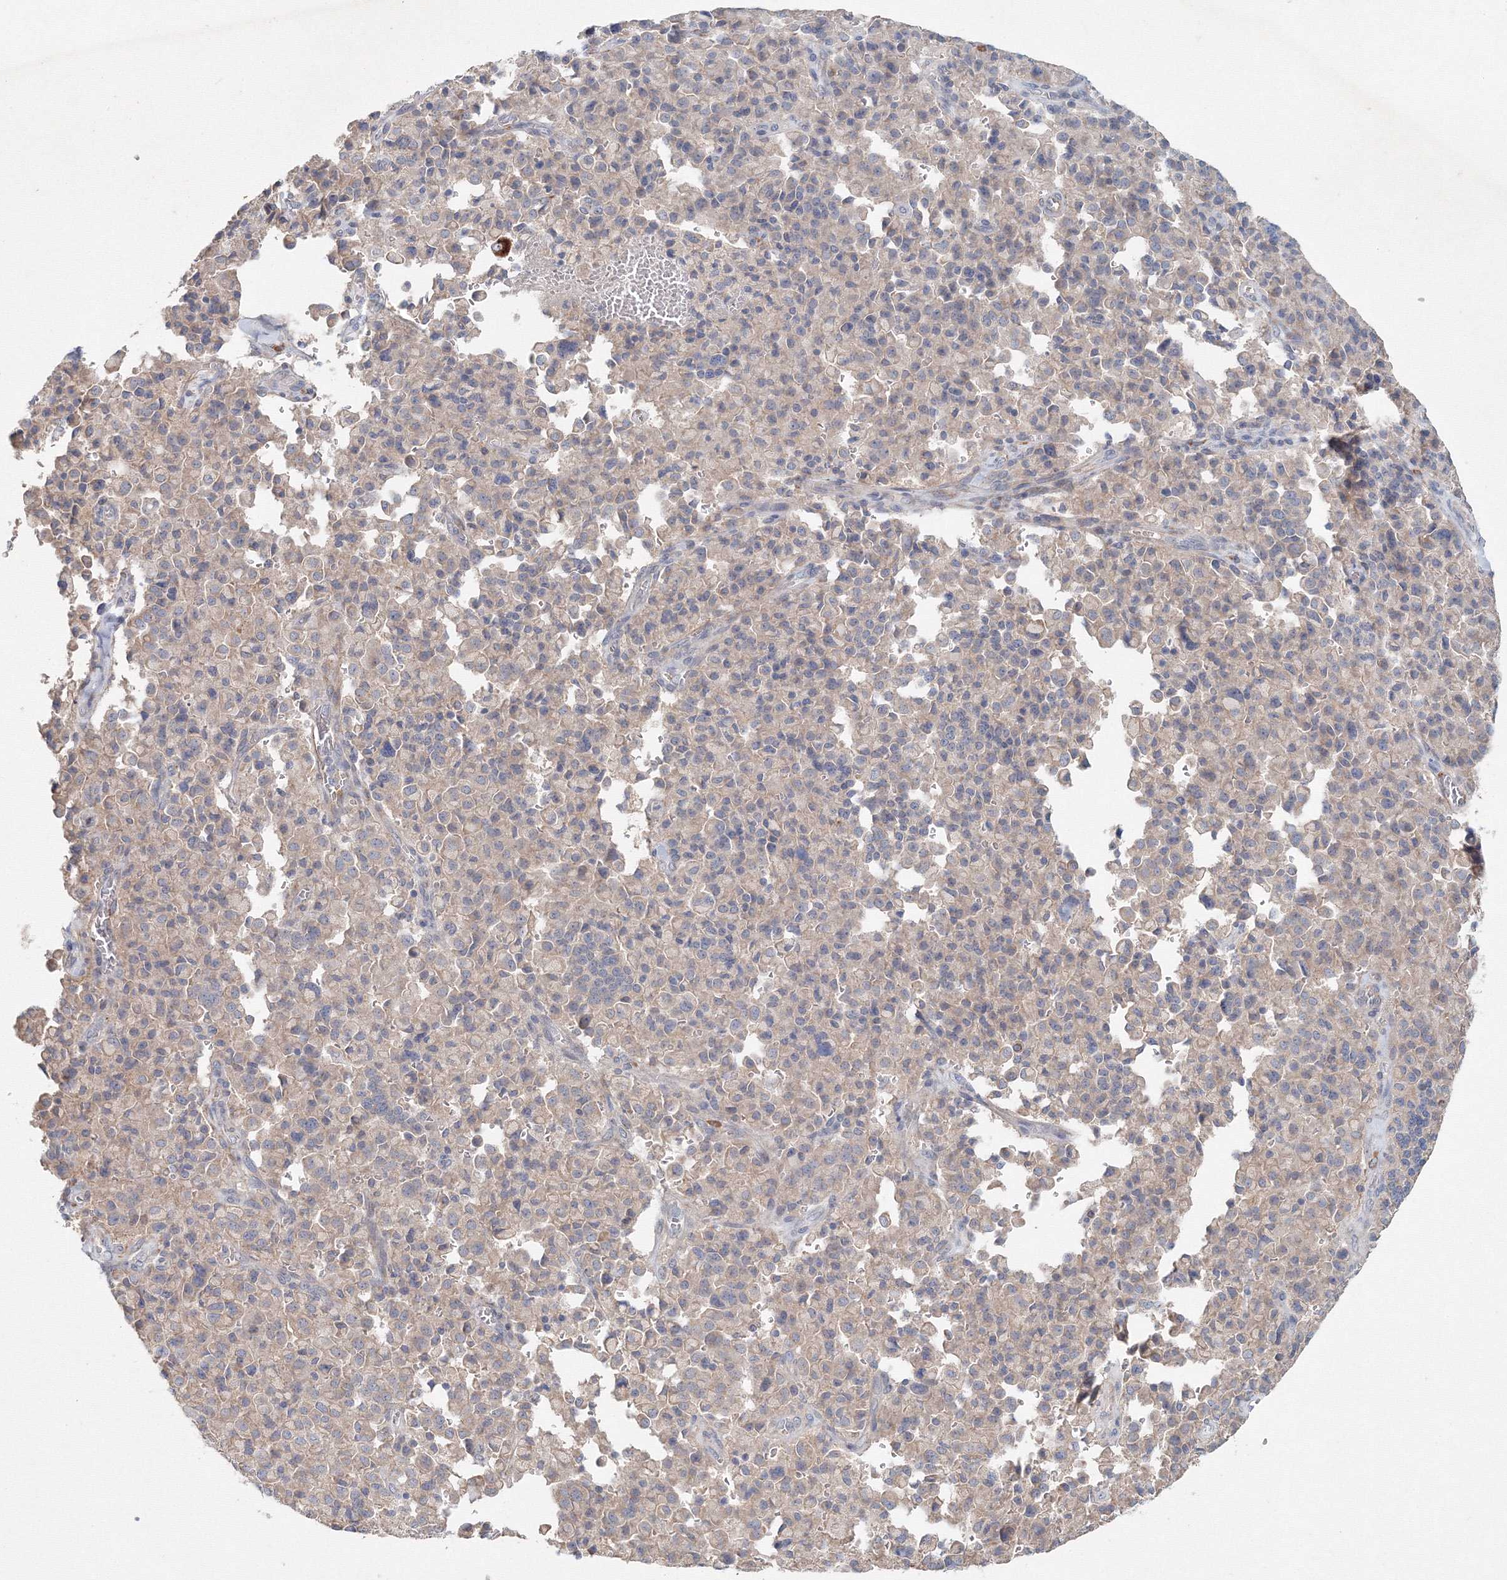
{"staining": {"intensity": "weak", "quantity": ">75%", "location": "cytoplasmic/membranous"}, "tissue": "pancreatic cancer", "cell_type": "Tumor cells", "image_type": "cancer", "snomed": [{"axis": "morphology", "description": "Adenocarcinoma, NOS"}, {"axis": "topography", "description": "Pancreas"}], "caption": "Adenocarcinoma (pancreatic) stained for a protein (brown) shows weak cytoplasmic/membranous positive positivity in about >75% of tumor cells.", "gene": "WDR49", "patient": {"sex": "male", "age": 65}}